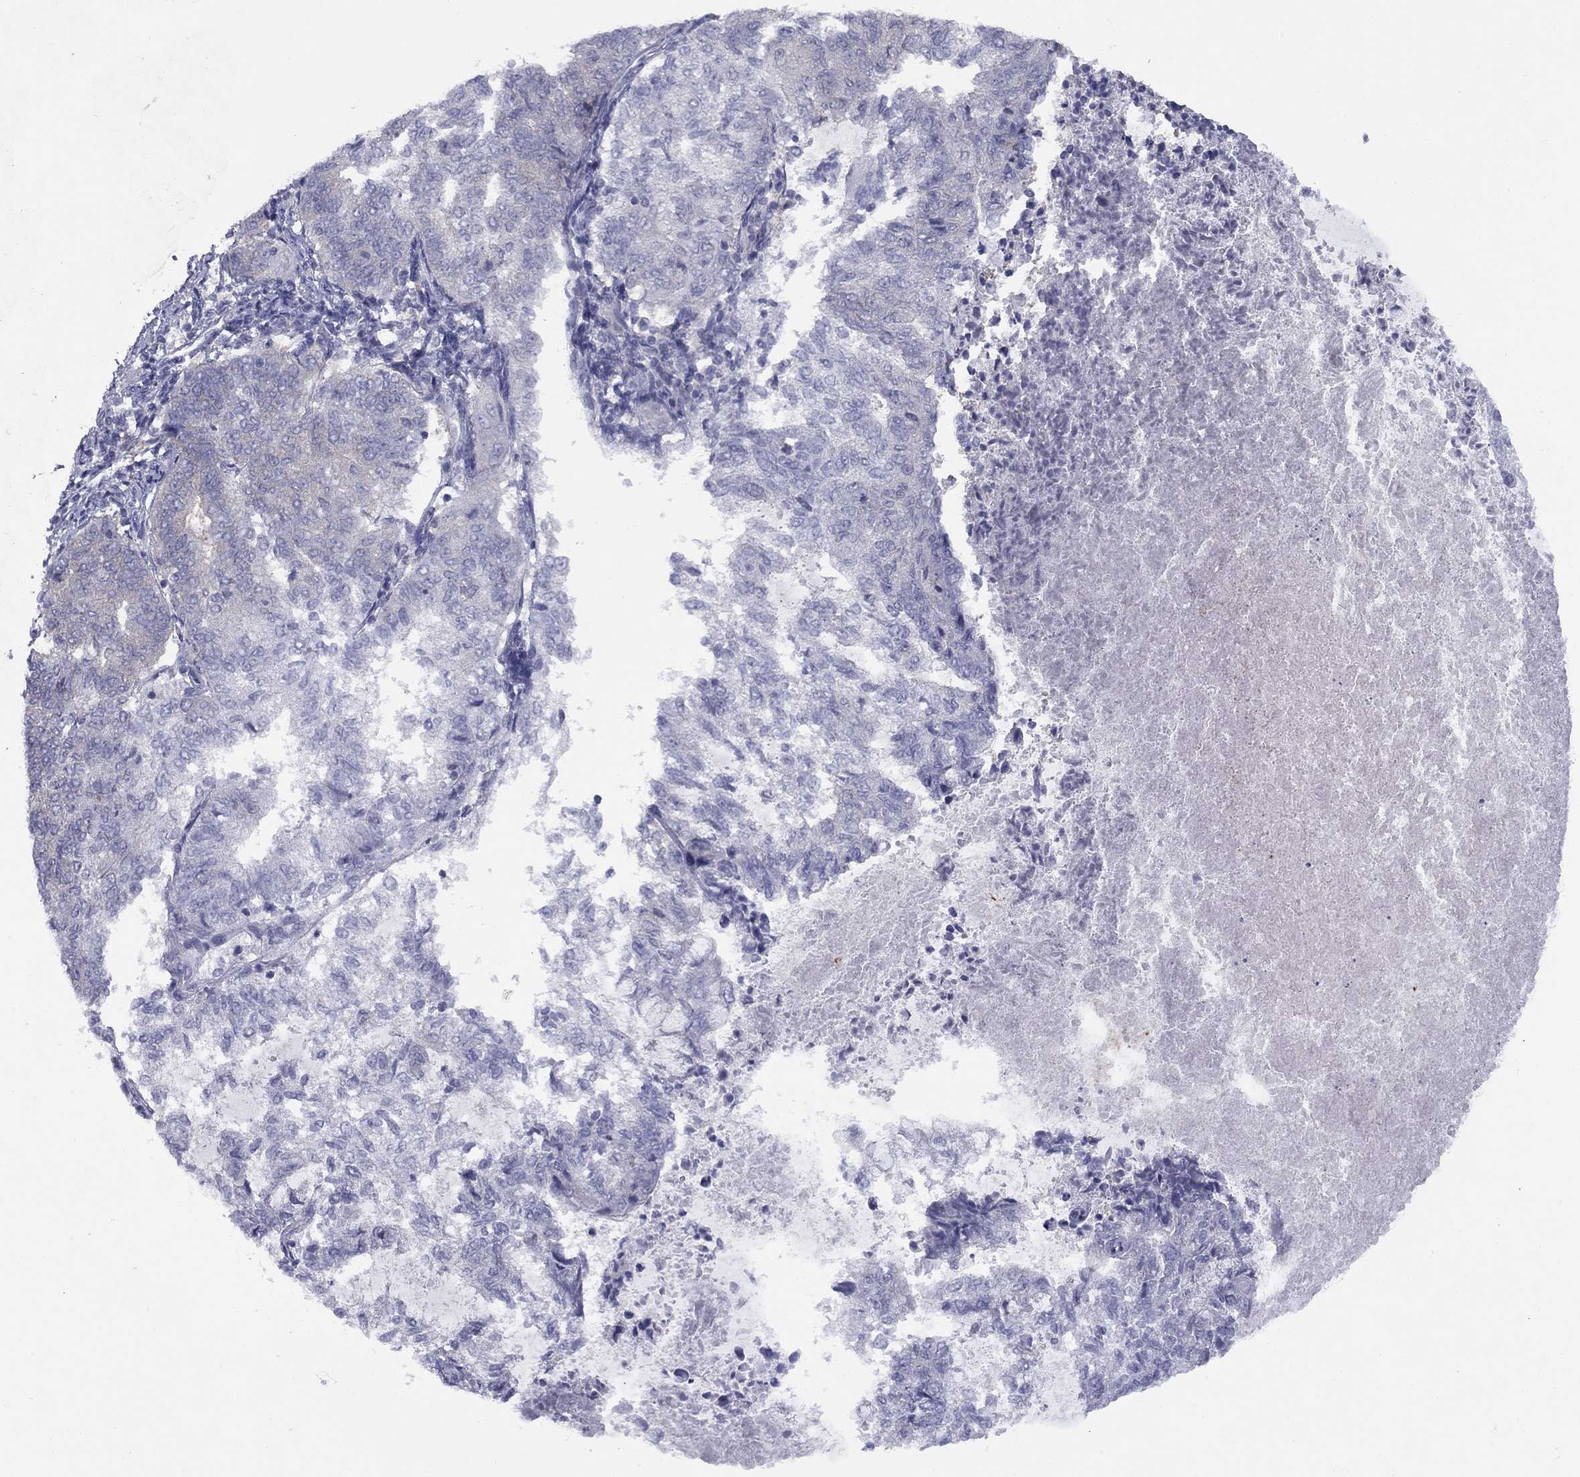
{"staining": {"intensity": "negative", "quantity": "none", "location": "none"}, "tissue": "endometrial cancer", "cell_type": "Tumor cells", "image_type": "cancer", "snomed": [{"axis": "morphology", "description": "Adenocarcinoma, NOS"}, {"axis": "topography", "description": "Endometrium"}], "caption": "Human endometrial cancer stained for a protein using immunohistochemistry exhibits no positivity in tumor cells.", "gene": "CACNA1A", "patient": {"sex": "female", "age": 65}}